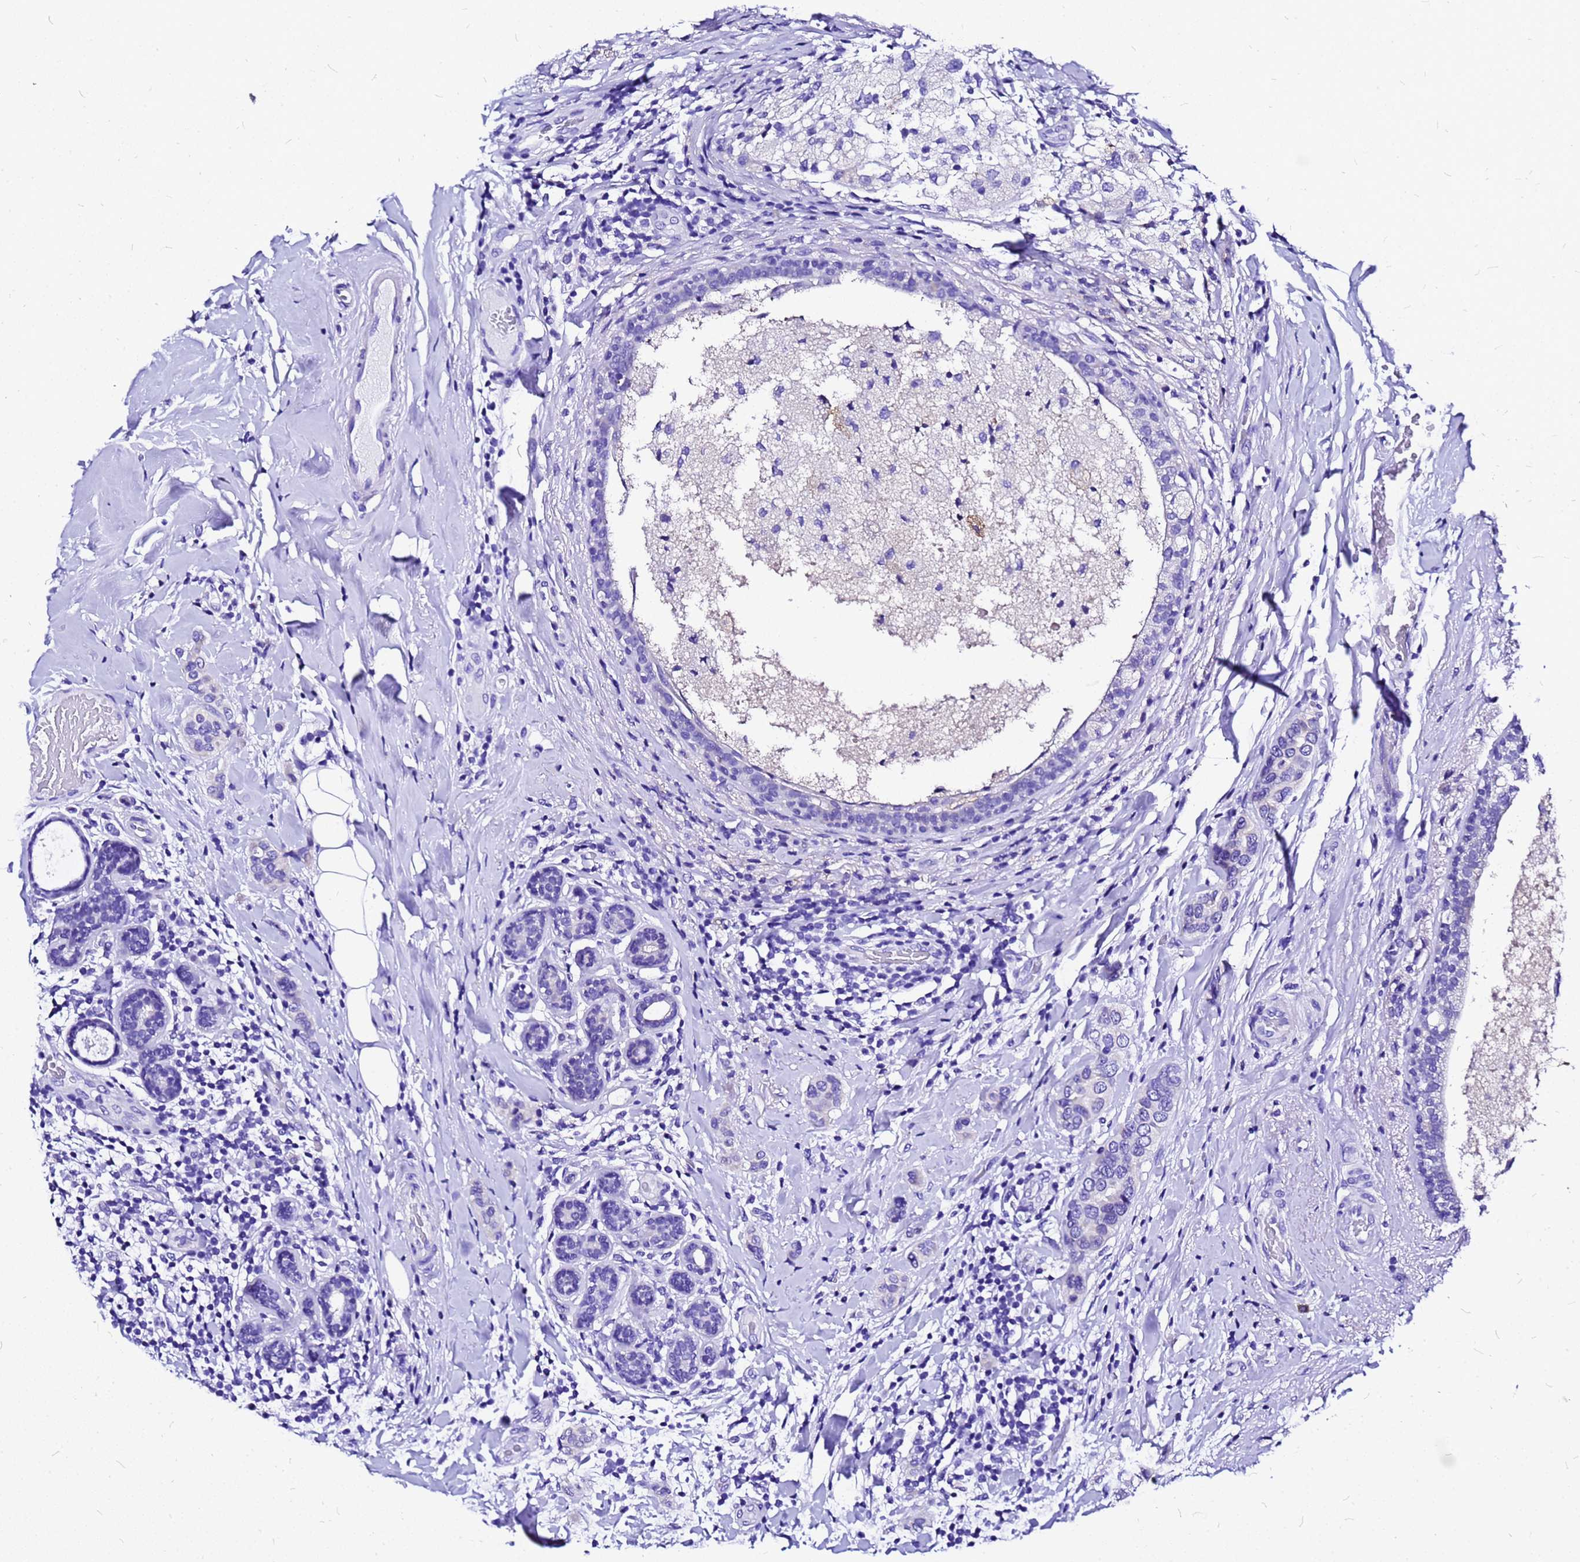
{"staining": {"intensity": "negative", "quantity": "none", "location": "none"}, "tissue": "breast cancer", "cell_type": "Tumor cells", "image_type": "cancer", "snomed": [{"axis": "morphology", "description": "Lobular carcinoma"}, {"axis": "topography", "description": "Breast"}], "caption": "IHC of breast lobular carcinoma exhibits no expression in tumor cells. (Stains: DAB (3,3'-diaminobenzidine) immunohistochemistry (IHC) with hematoxylin counter stain, Microscopy: brightfield microscopy at high magnification).", "gene": "HERC4", "patient": {"sex": "female", "age": 51}}